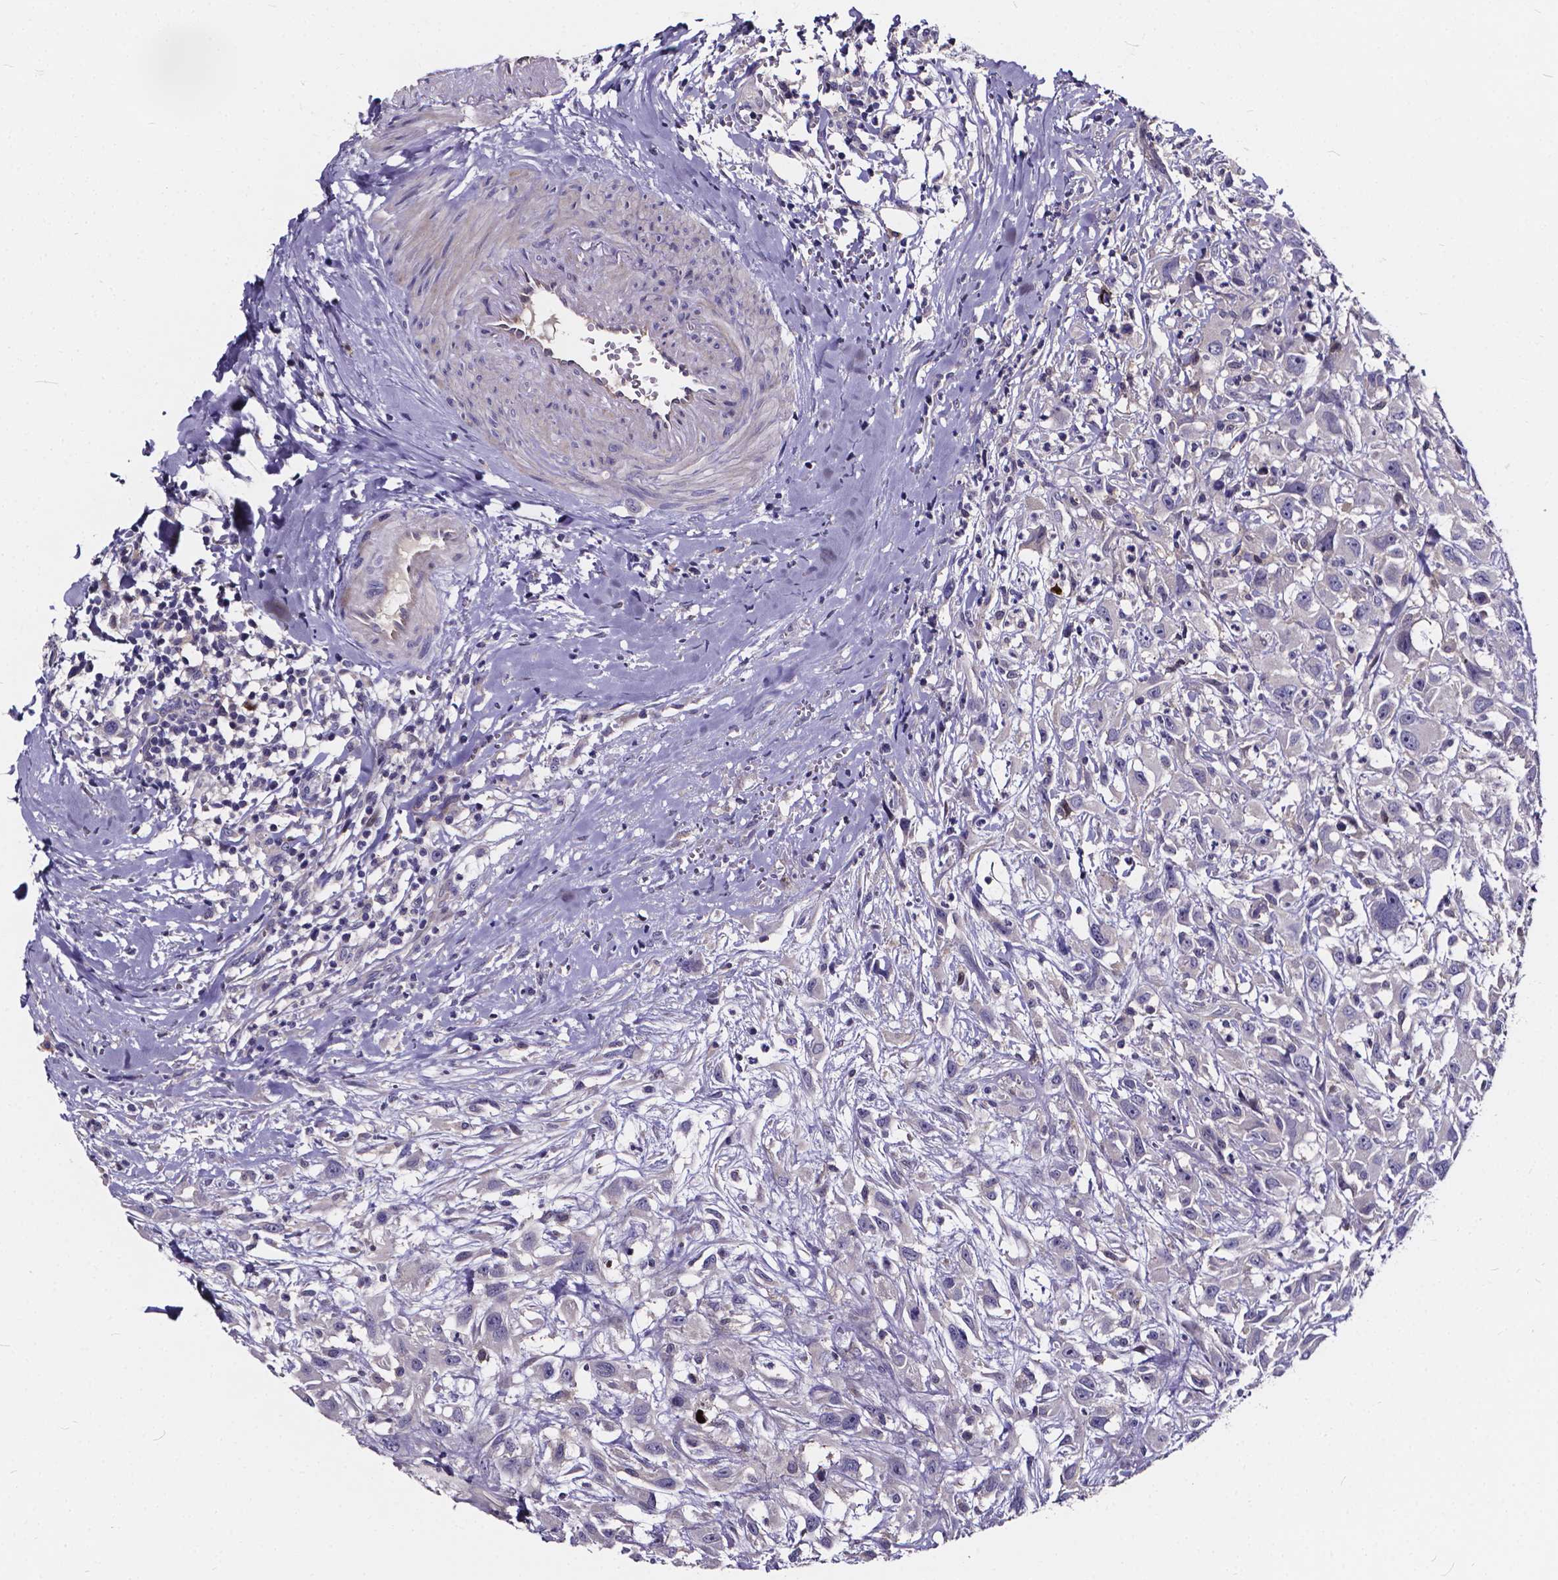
{"staining": {"intensity": "negative", "quantity": "none", "location": "none"}, "tissue": "head and neck cancer", "cell_type": "Tumor cells", "image_type": "cancer", "snomed": [{"axis": "morphology", "description": "Squamous cell carcinoma, NOS"}, {"axis": "morphology", "description": "Squamous cell carcinoma, metastatic, NOS"}, {"axis": "topography", "description": "Oral tissue"}, {"axis": "topography", "description": "Head-Neck"}], "caption": "IHC of human head and neck squamous cell carcinoma exhibits no staining in tumor cells.", "gene": "SOWAHA", "patient": {"sex": "female", "age": 85}}